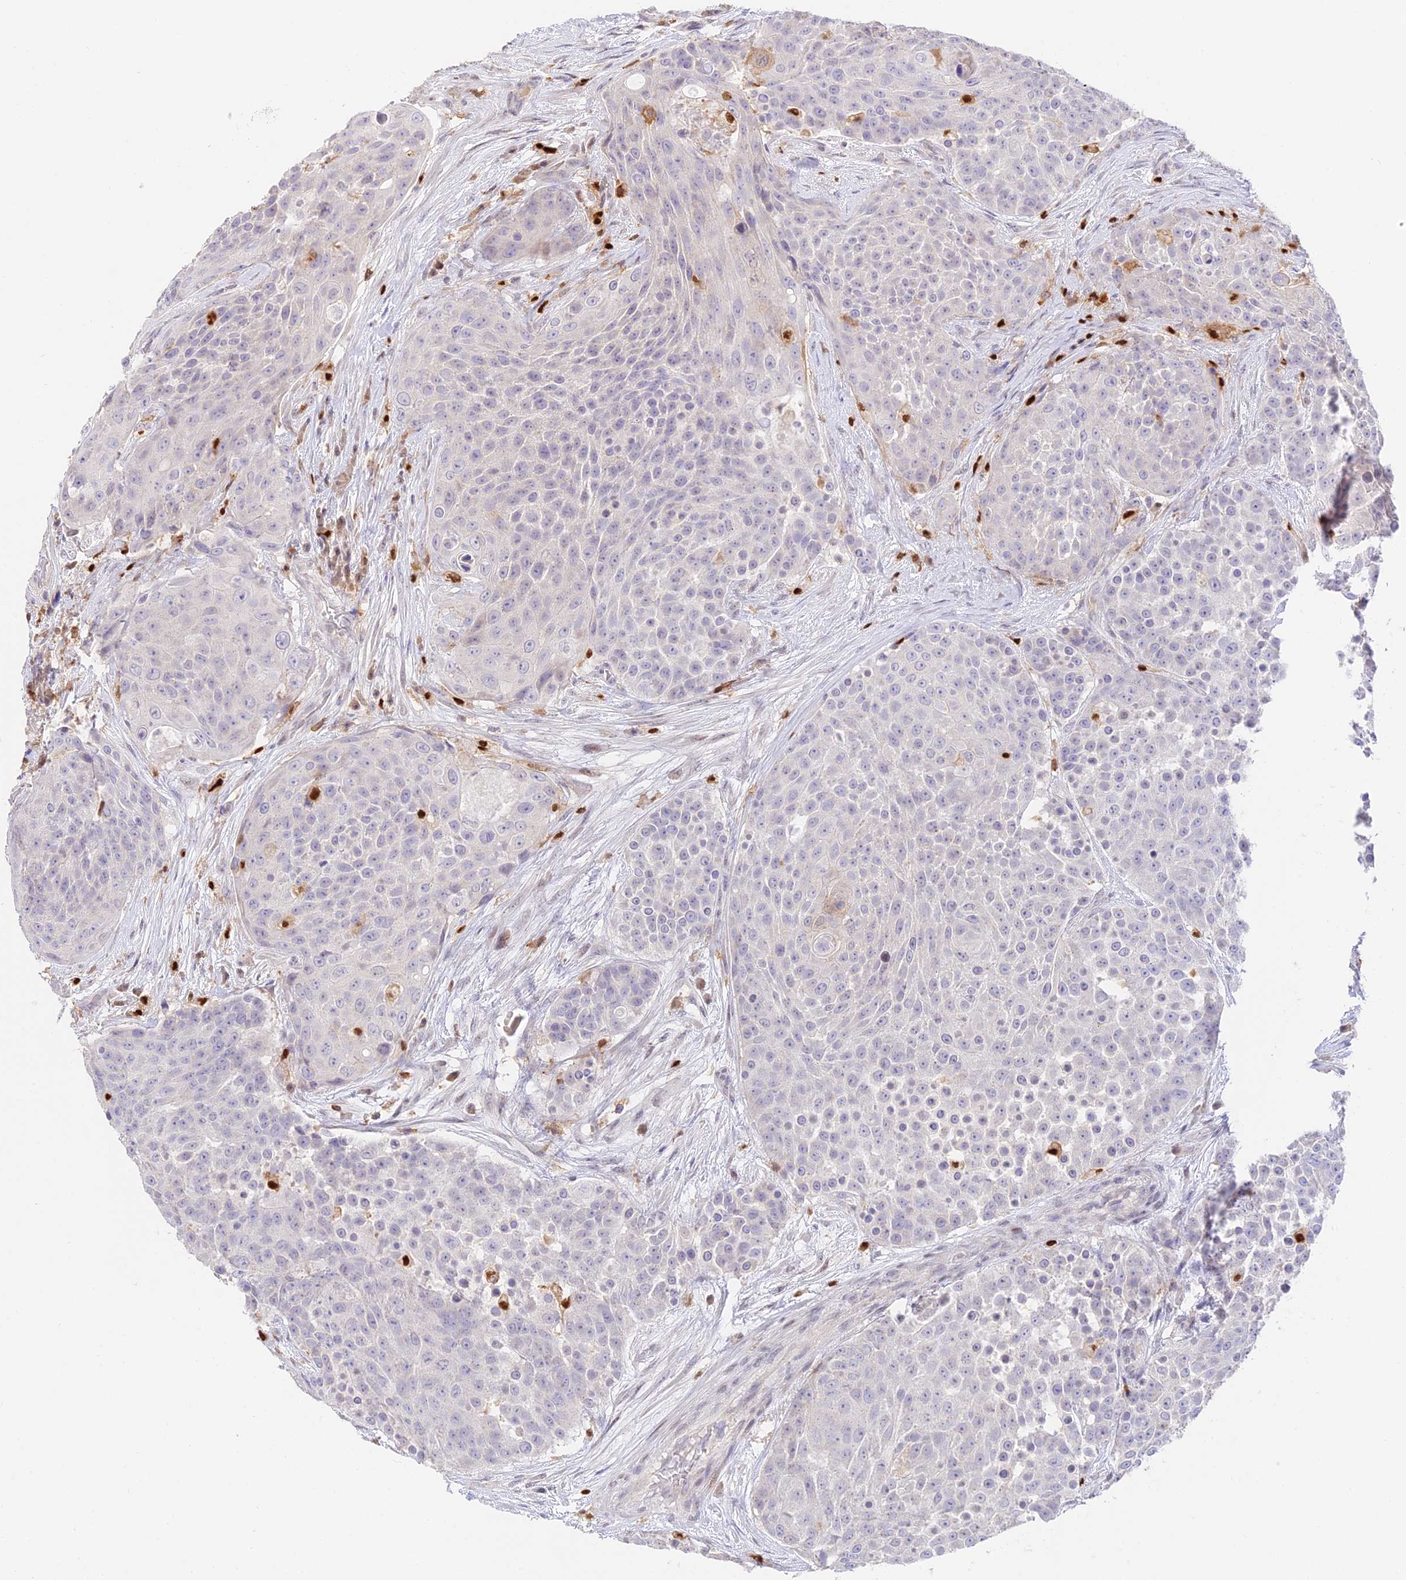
{"staining": {"intensity": "negative", "quantity": "none", "location": "none"}, "tissue": "urothelial cancer", "cell_type": "Tumor cells", "image_type": "cancer", "snomed": [{"axis": "morphology", "description": "Urothelial carcinoma, High grade"}, {"axis": "topography", "description": "Urinary bladder"}], "caption": "This is an IHC histopathology image of human urothelial cancer. There is no staining in tumor cells.", "gene": "DENND1C", "patient": {"sex": "female", "age": 63}}